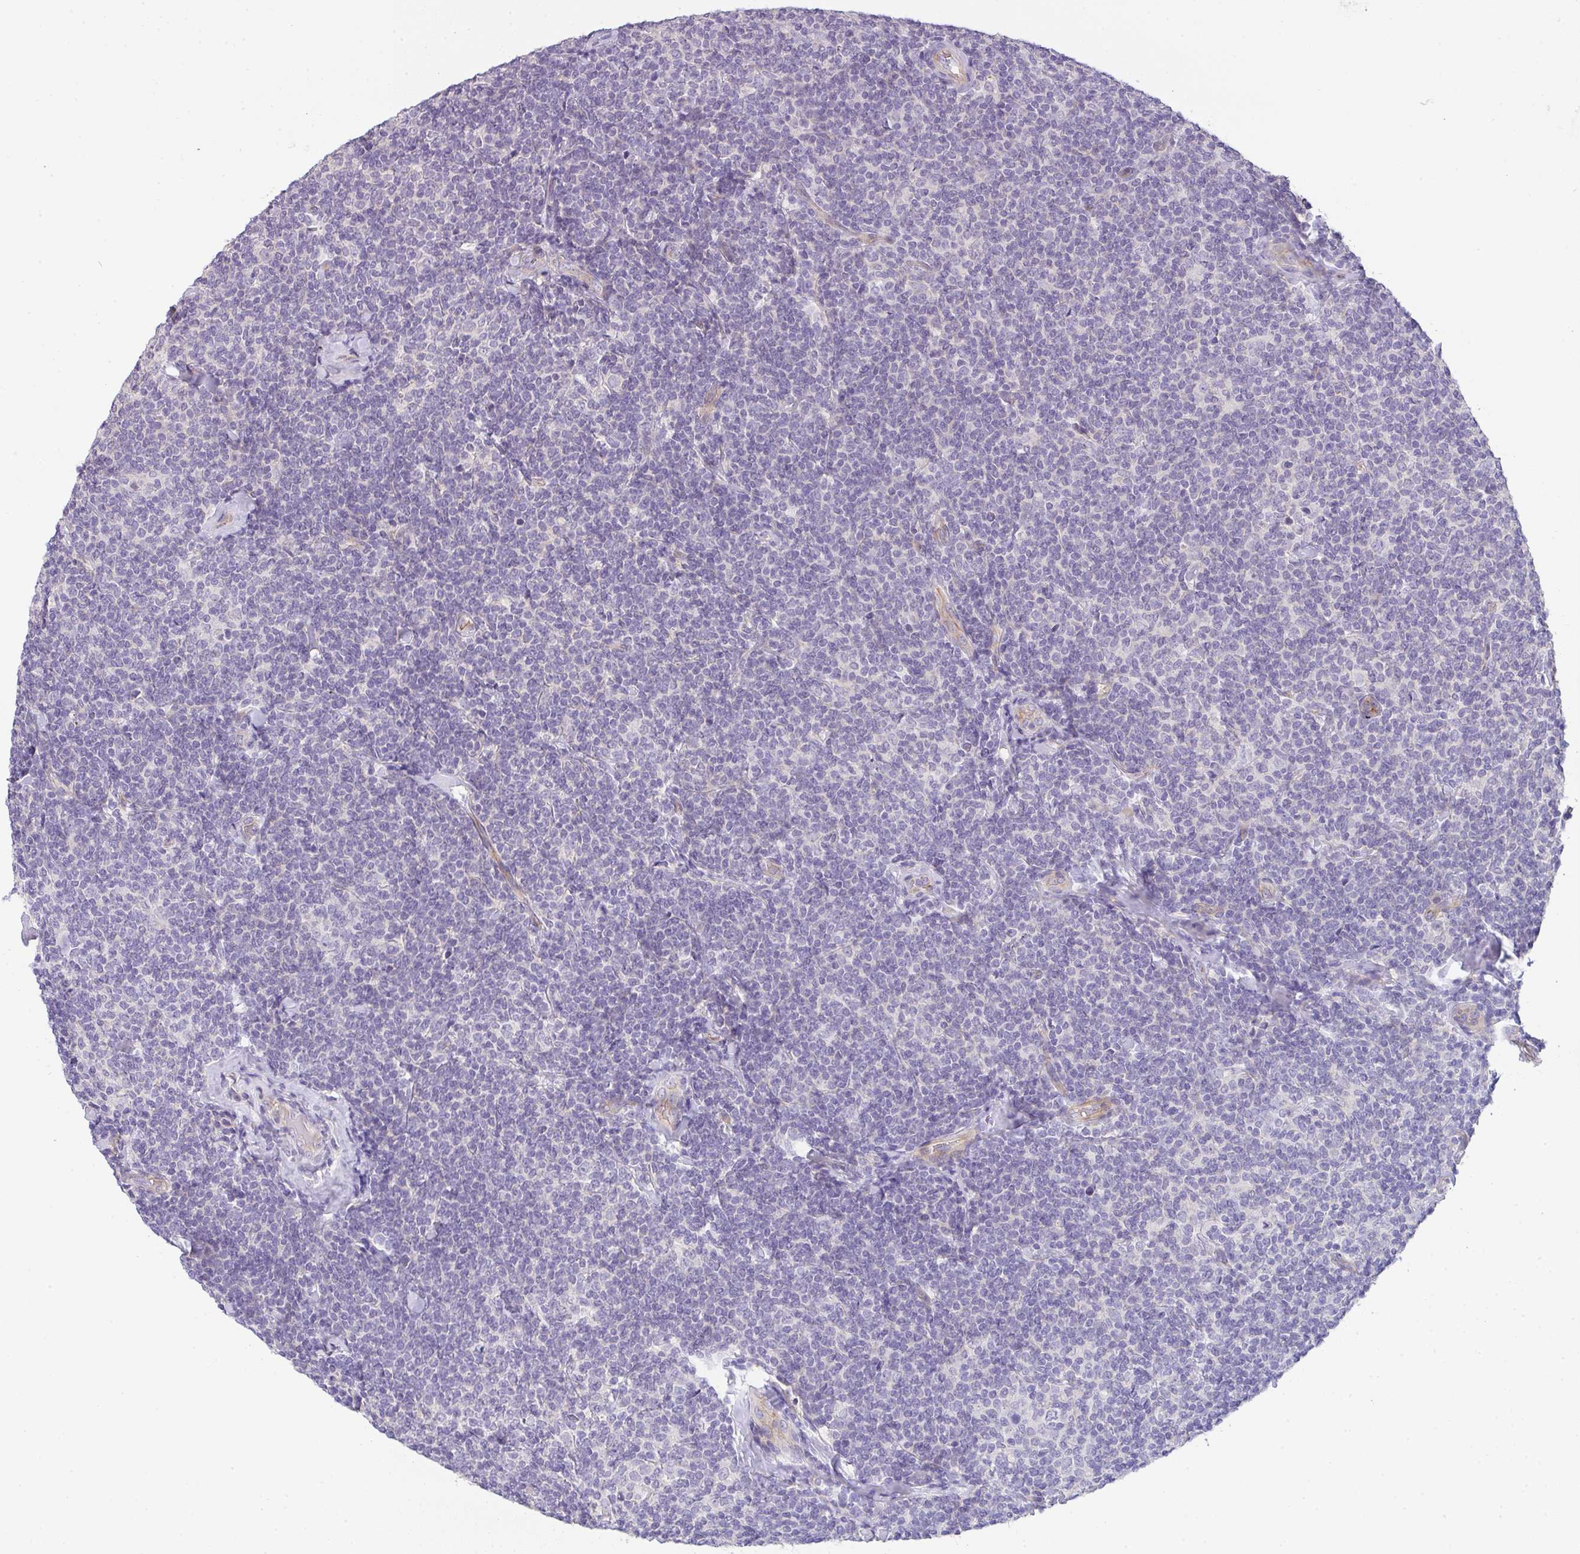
{"staining": {"intensity": "negative", "quantity": "none", "location": "none"}, "tissue": "lymphoma", "cell_type": "Tumor cells", "image_type": "cancer", "snomed": [{"axis": "morphology", "description": "Malignant lymphoma, non-Hodgkin's type, Low grade"}, {"axis": "topography", "description": "Lymph node"}], "caption": "Tumor cells show no significant staining in lymphoma.", "gene": "FILIP1", "patient": {"sex": "female", "age": 56}}